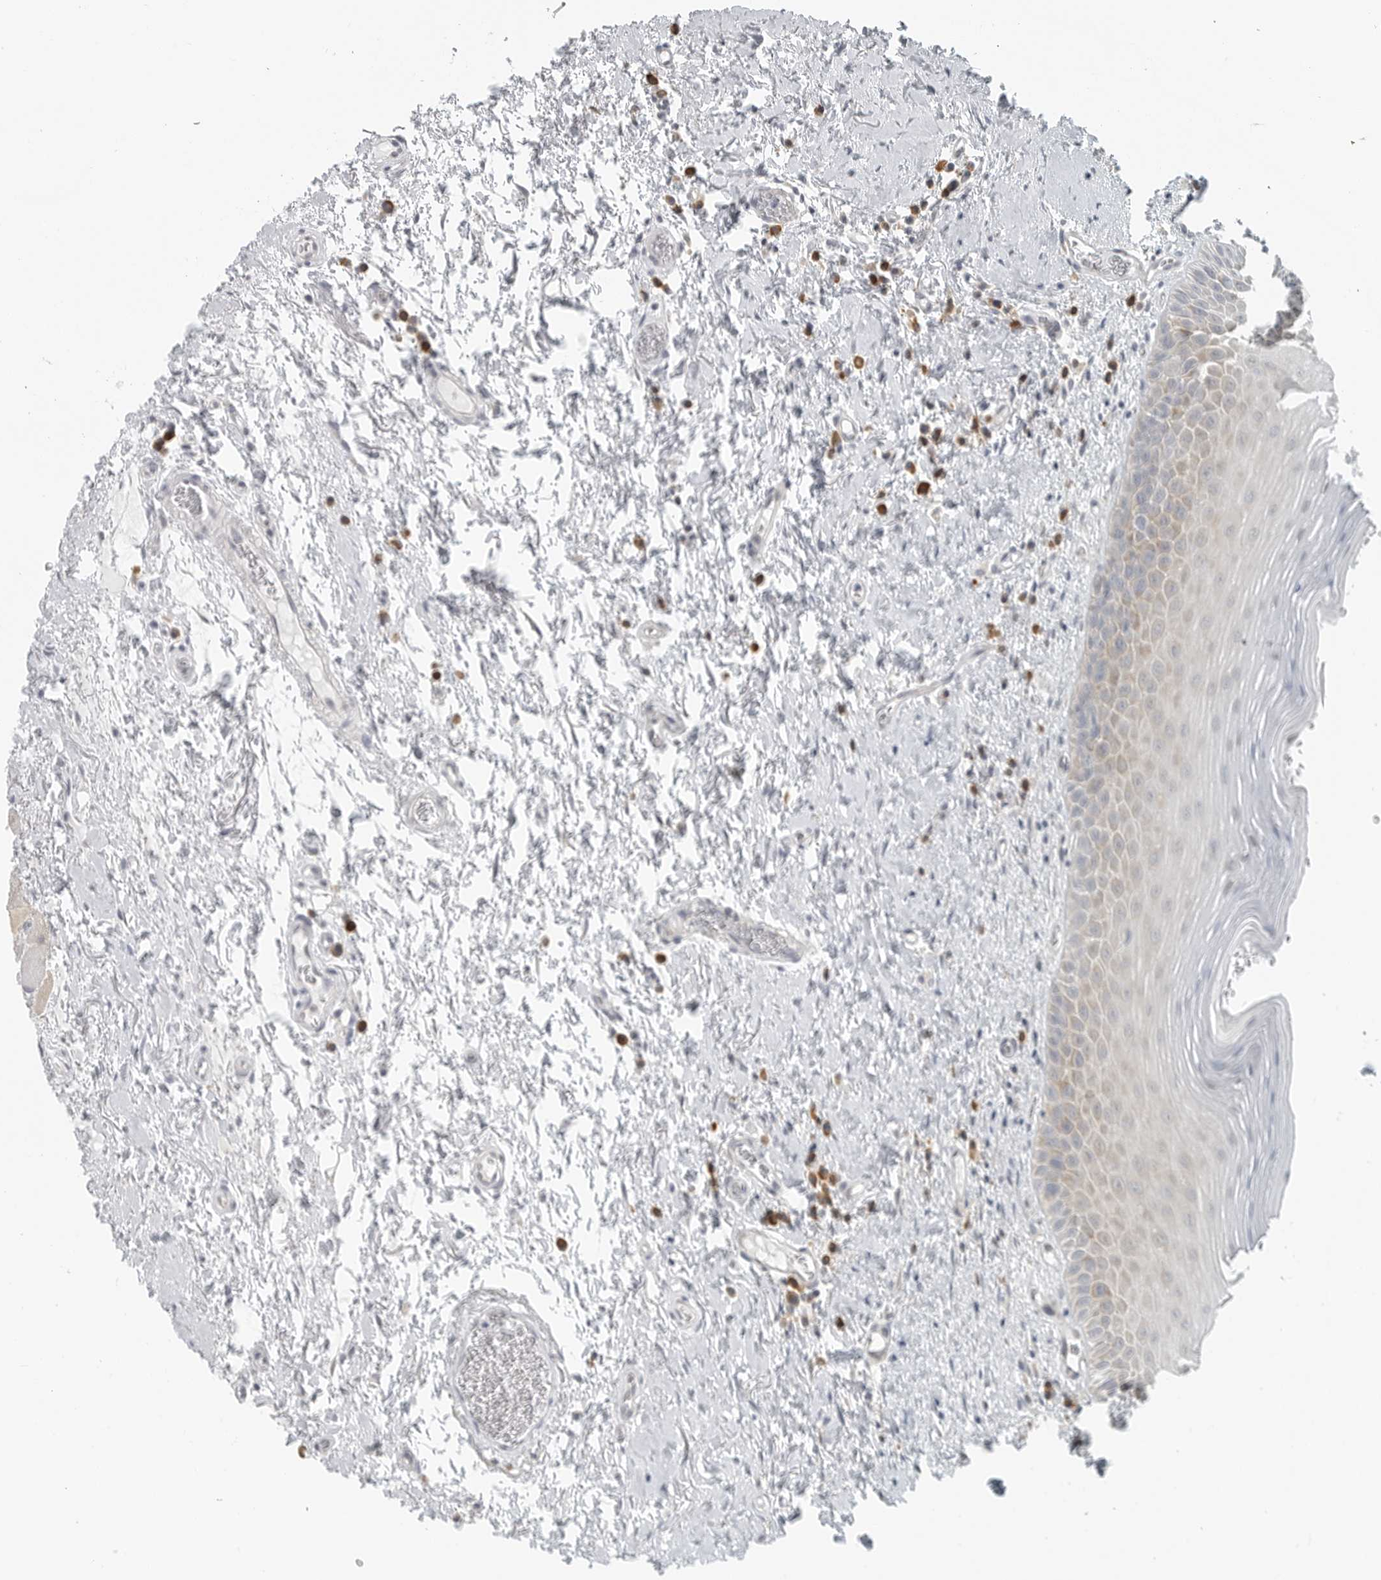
{"staining": {"intensity": "weak", "quantity": "25%-75%", "location": "cytoplasmic/membranous"}, "tissue": "oral mucosa", "cell_type": "Squamous epithelial cells", "image_type": "normal", "snomed": [{"axis": "morphology", "description": "Normal tissue, NOS"}, {"axis": "topography", "description": "Oral tissue"}], "caption": "Oral mucosa stained for a protein (brown) demonstrates weak cytoplasmic/membranous positive expression in about 25%-75% of squamous epithelial cells.", "gene": "IL12RB2", "patient": {"sex": "male", "age": 82}}